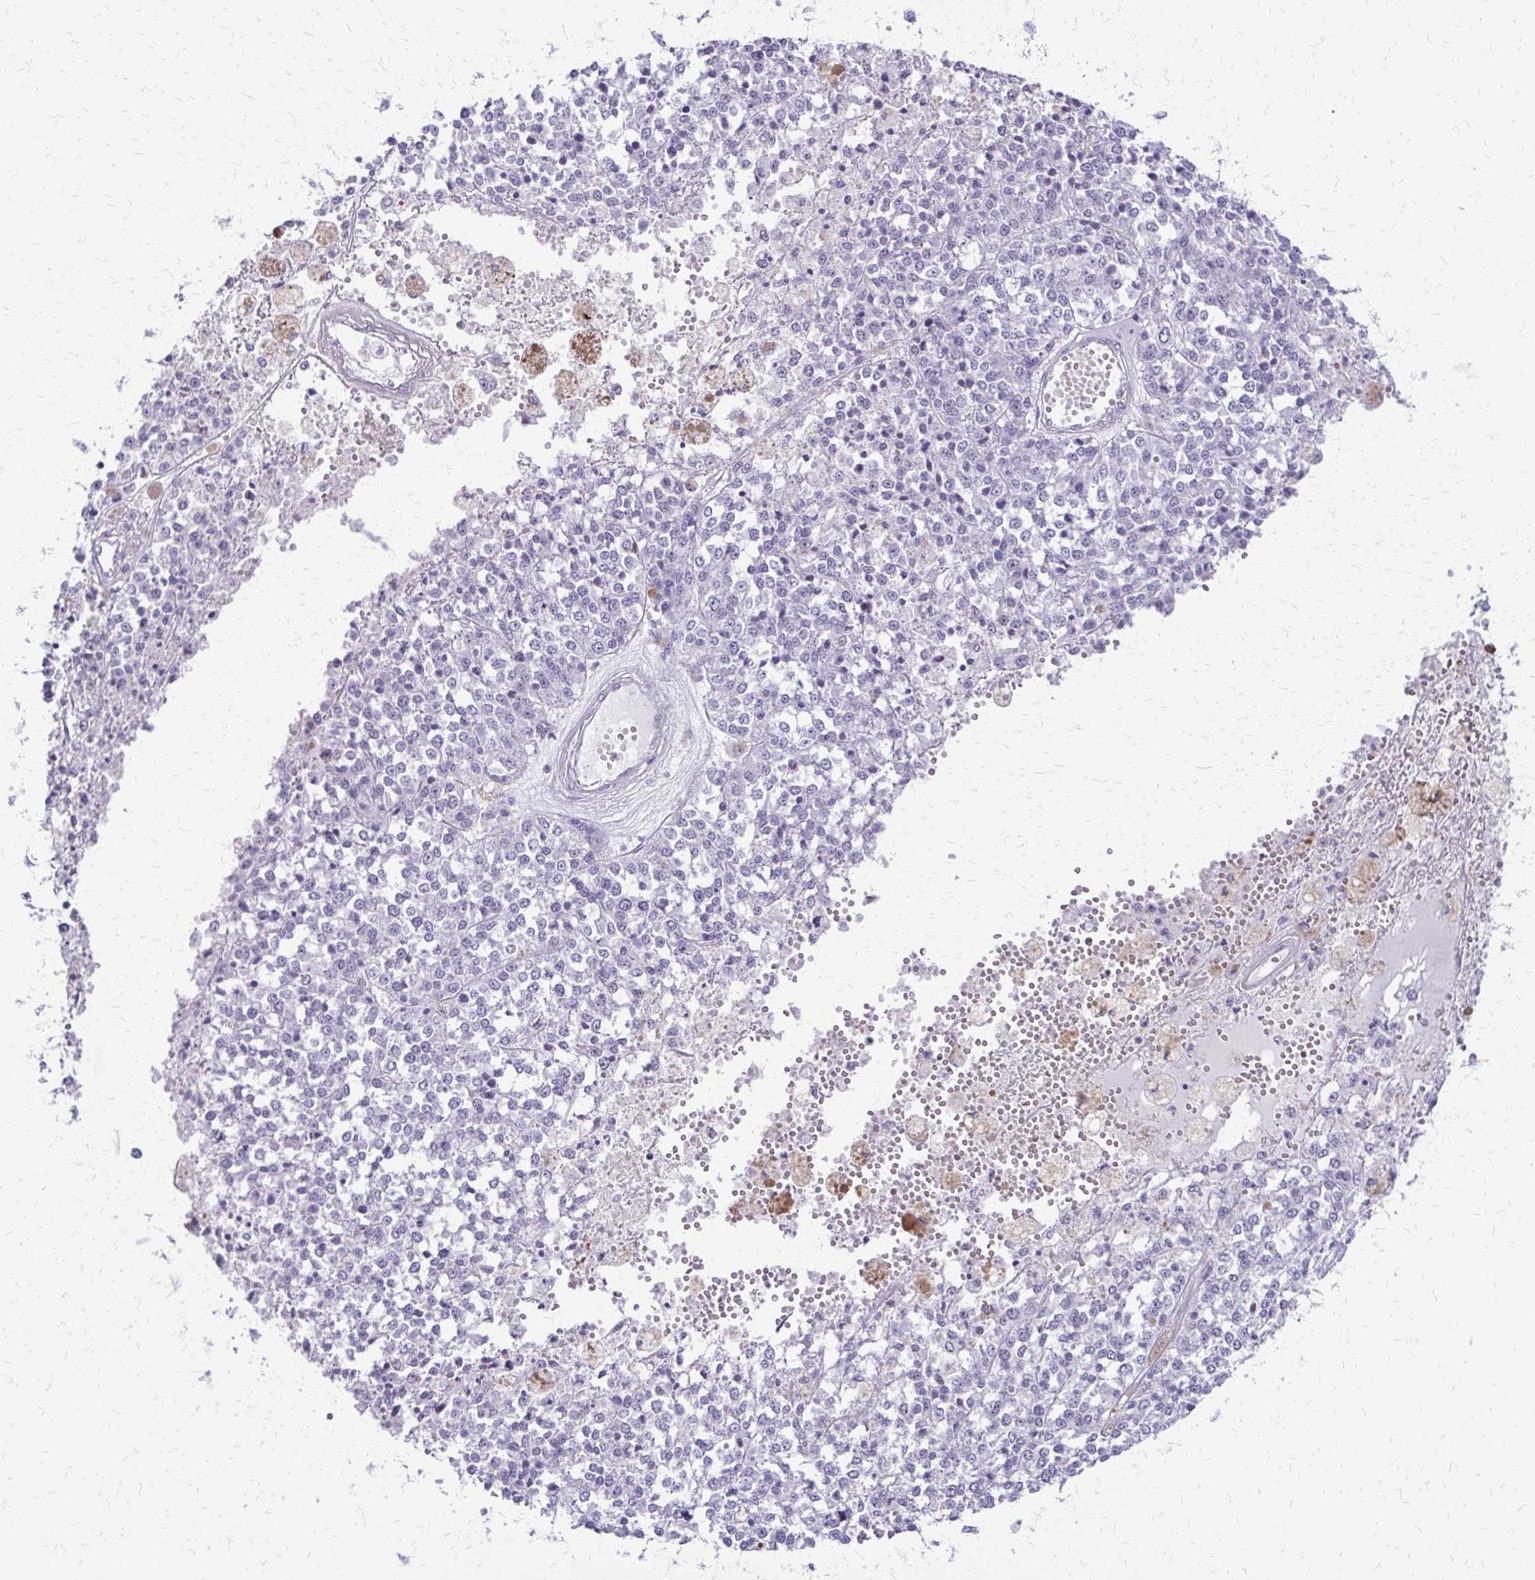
{"staining": {"intensity": "negative", "quantity": "none", "location": "none"}, "tissue": "melanoma", "cell_type": "Tumor cells", "image_type": "cancer", "snomed": [{"axis": "morphology", "description": "Malignant melanoma, Metastatic site"}, {"axis": "topography", "description": "Lymph node"}], "caption": "This is an IHC micrograph of malignant melanoma (metastatic site). There is no positivity in tumor cells.", "gene": "FAM162B", "patient": {"sex": "female", "age": 64}}